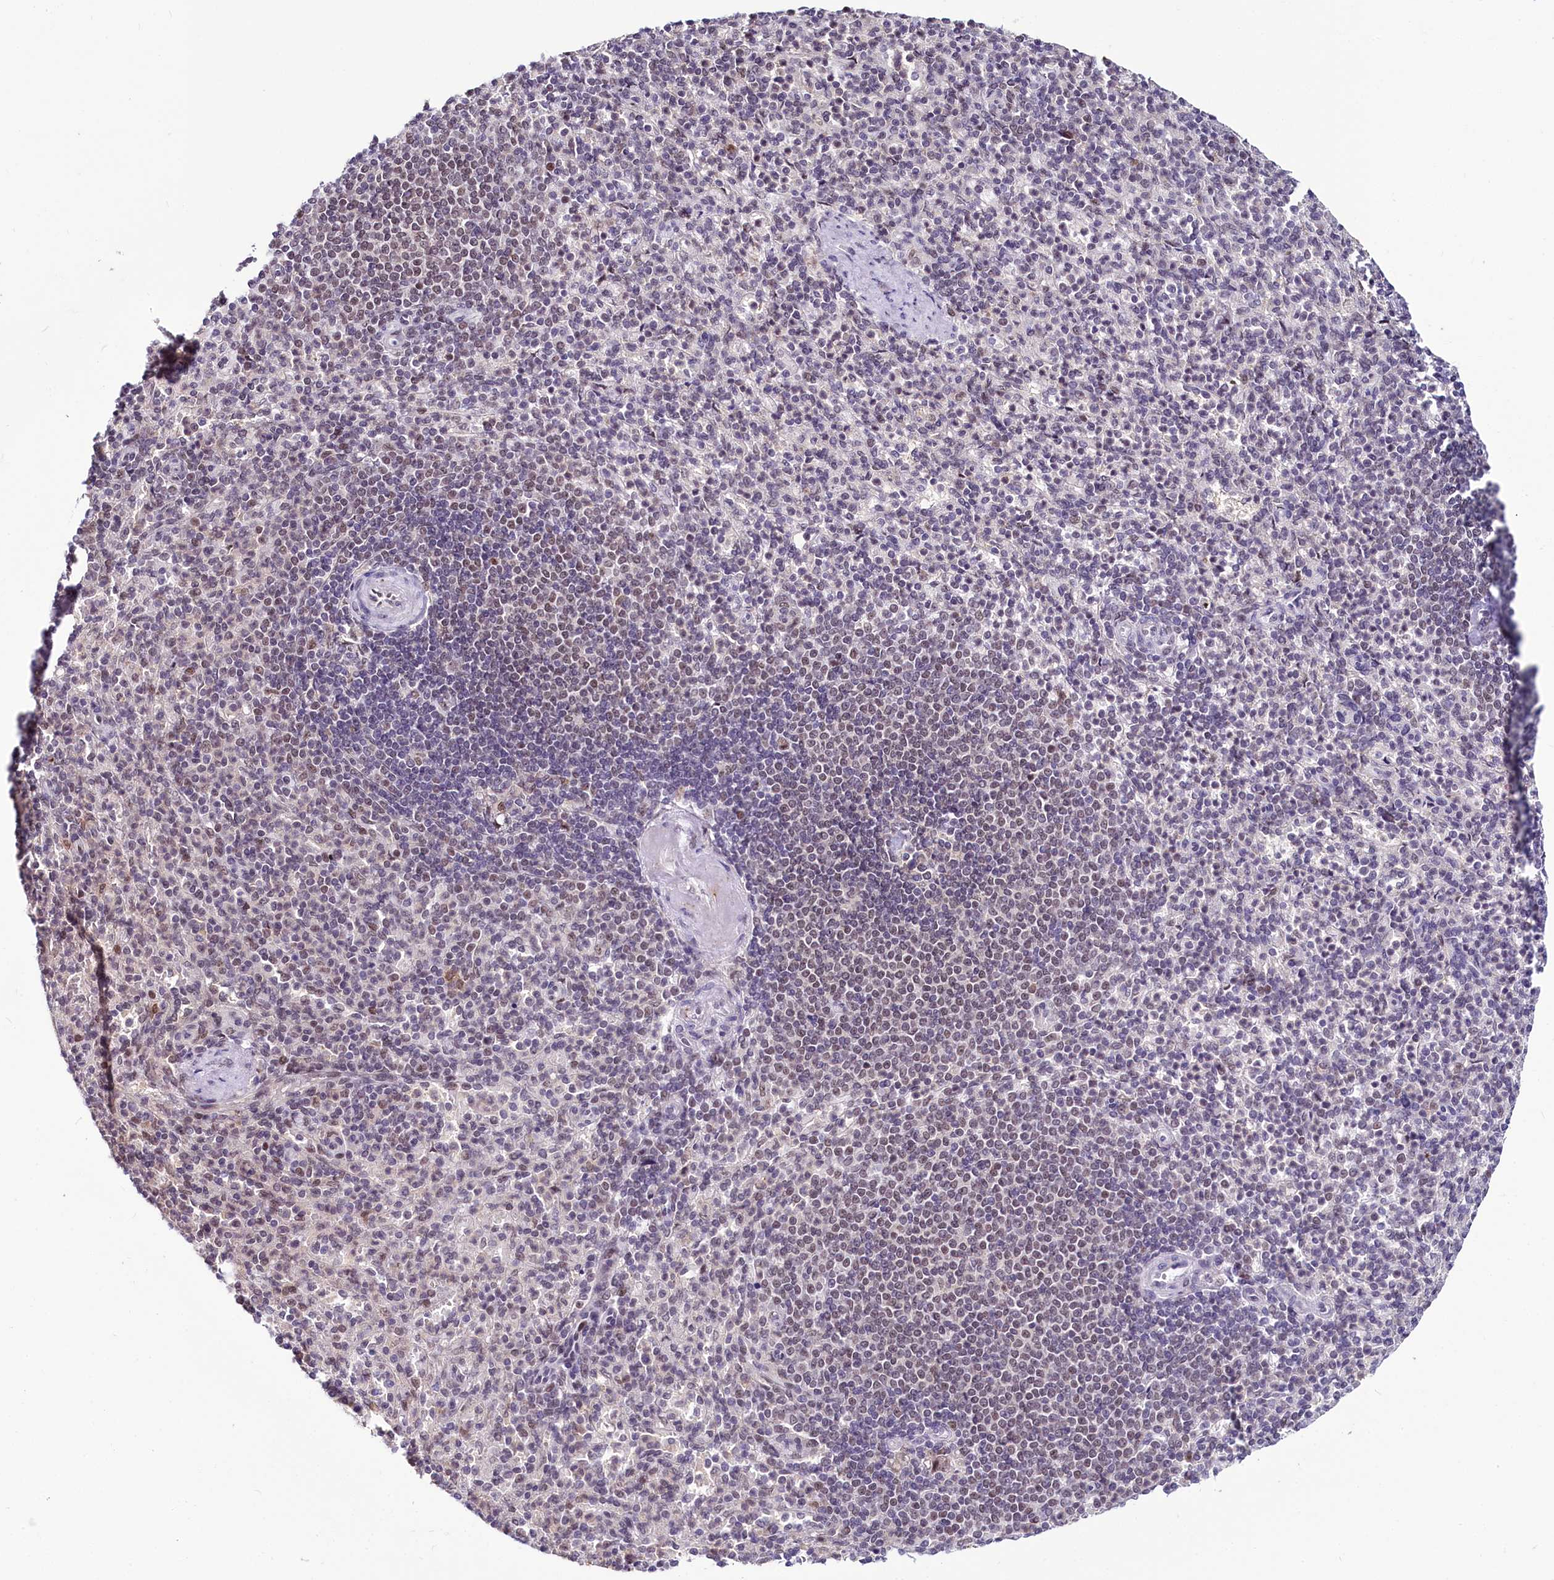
{"staining": {"intensity": "weak", "quantity": "<25%", "location": "nuclear"}, "tissue": "spleen", "cell_type": "Cells in red pulp", "image_type": "normal", "snomed": [{"axis": "morphology", "description": "Normal tissue, NOS"}, {"axis": "topography", "description": "Spleen"}], "caption": "High power microscopy photomicrograph of an immunohistochemistry (IHC) image of unremarkable spleen, revealing no significant staining in cells in red pulp.", "gene": "SCAF11", "patient": {"sex": "female", "age": 74}}